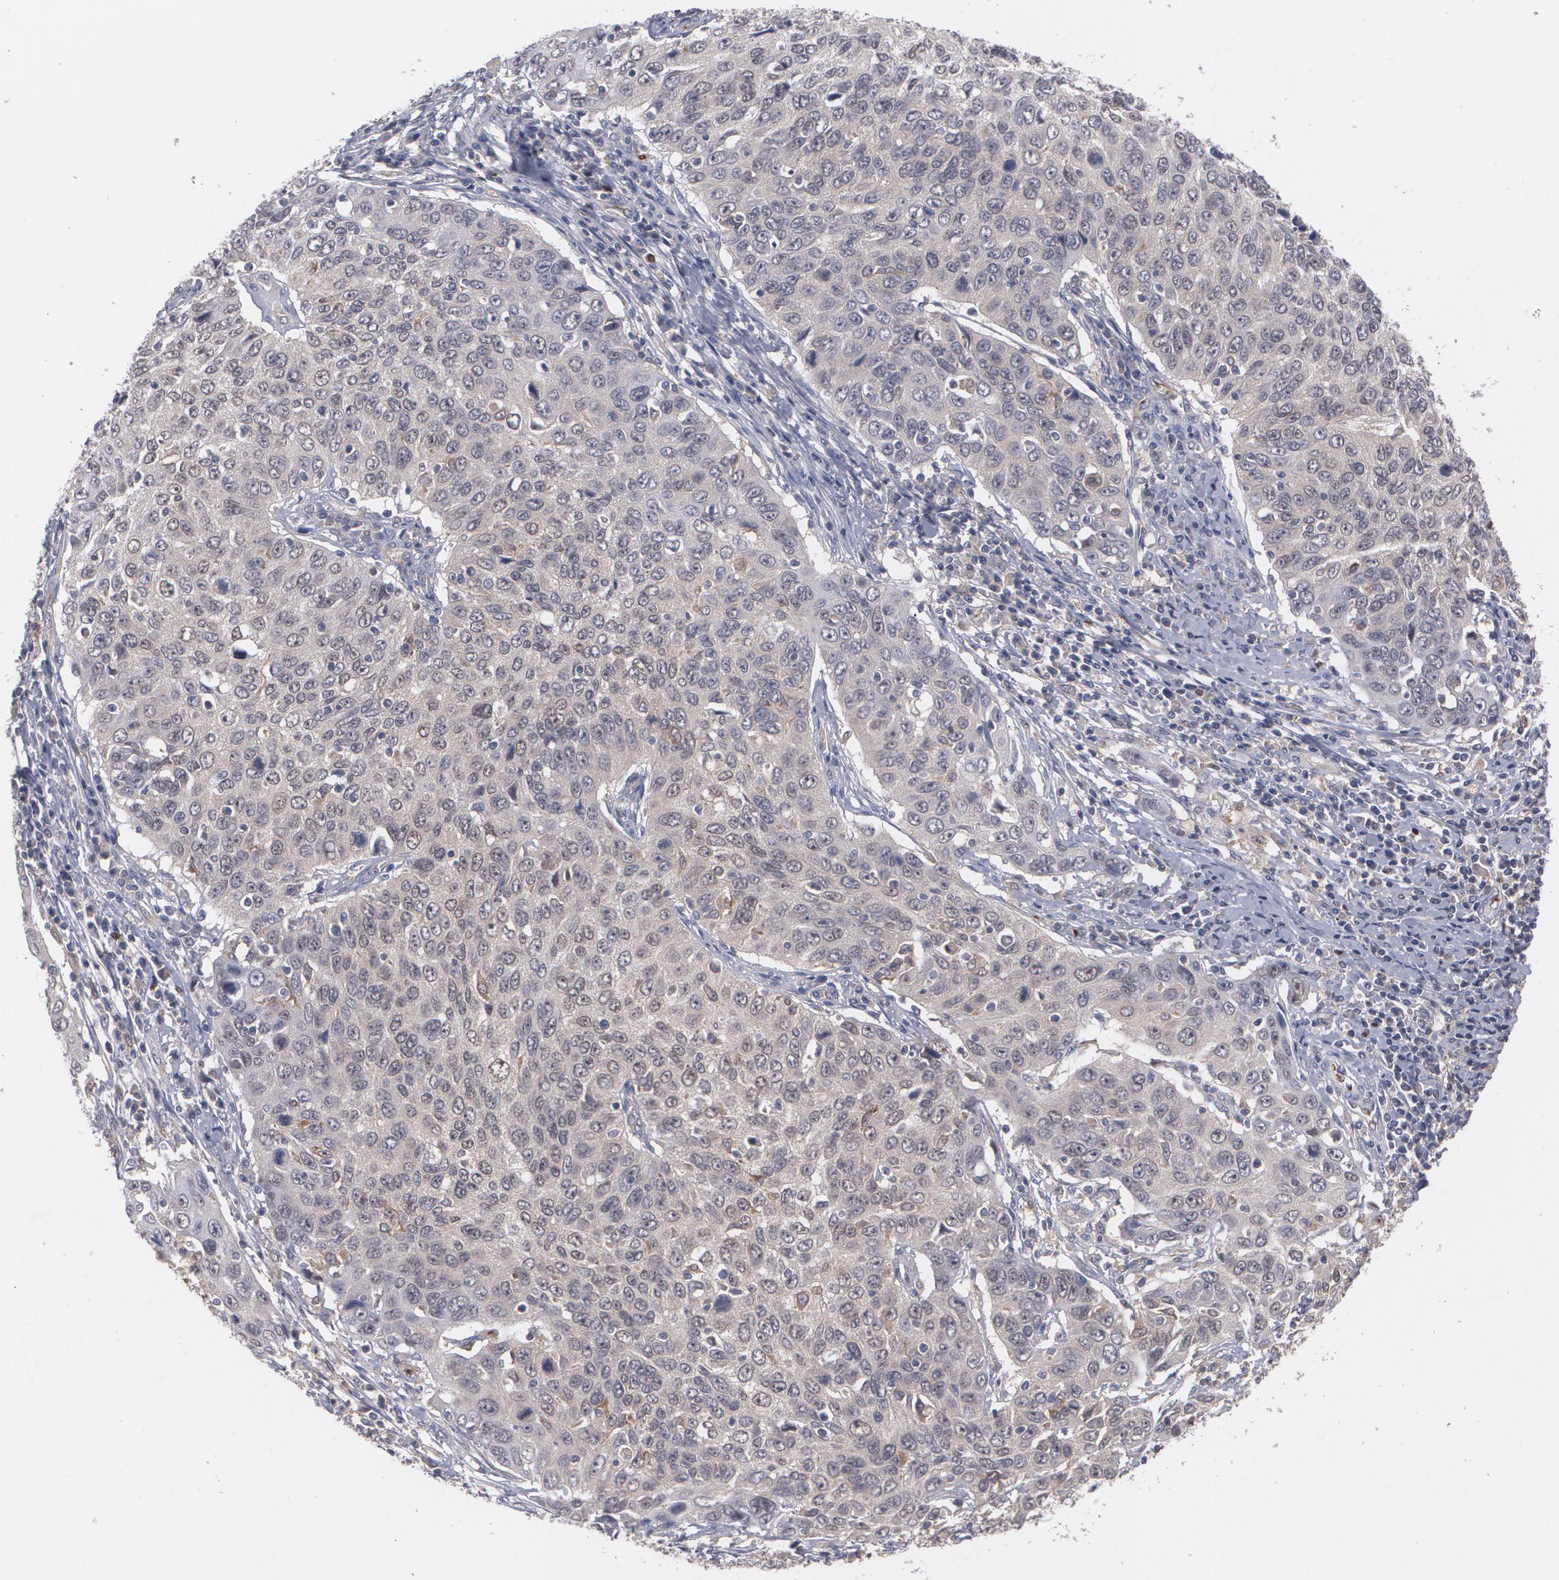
{"staining": {"intensity": "negative", "quantity": "none", "location": "none"}, "tissue": "cervical cancer", "cell_type": "Tumor cells", "image_type": "cancer", "snomed": [{"axis": "morphology", "description": "Squamous cell carcinoma, NOS"}, {"axis": "topography", "description": "Cervix"}], "caption": "Immunohistochemical staining of cervical cancer exhibits no significant staining in tumor cells.", "gene": "HTT", "patient": {"sex": "female", "age": 53}}